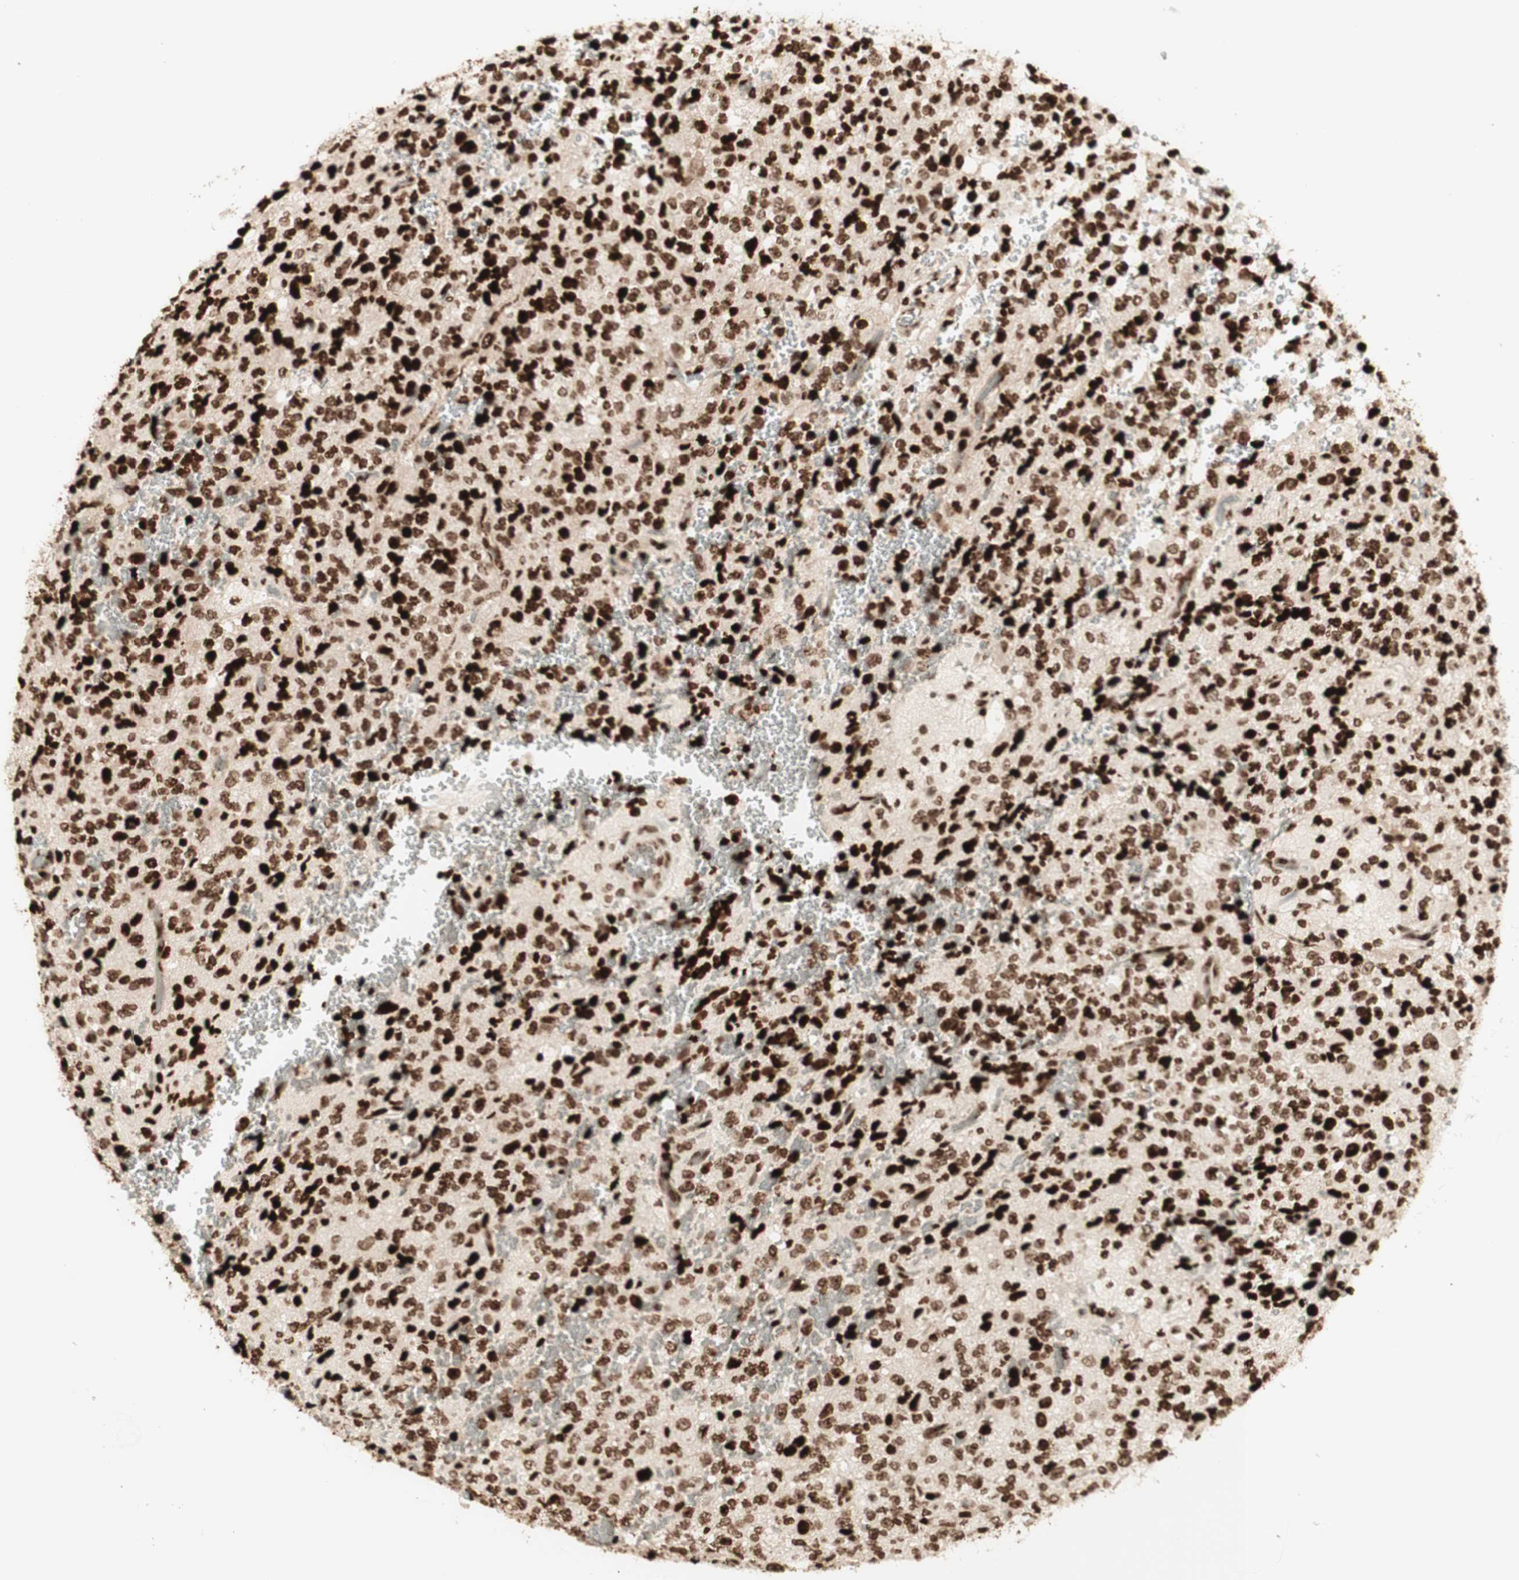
{"staining": {"intensity": "strong", "quantity": ">75%", "location": "nuclear"}, "tissue": "glioma", "cell_type": "Tumor cells", "image_type": "cancer", "snomed": [{"axis": "morphology", "description": "Glioma, malignant, High grade"}, {"axis": "topography", "description": "pancreas cauda"}], "caption": "Tumor cells show high levels of strong nuclear expression in about >75% of cells in human glioma. The protein is shown in brown color, while the nuclei are stained blue.", "gene": "NCAPD2", "patient": {"sex": "male", "age": 60}}